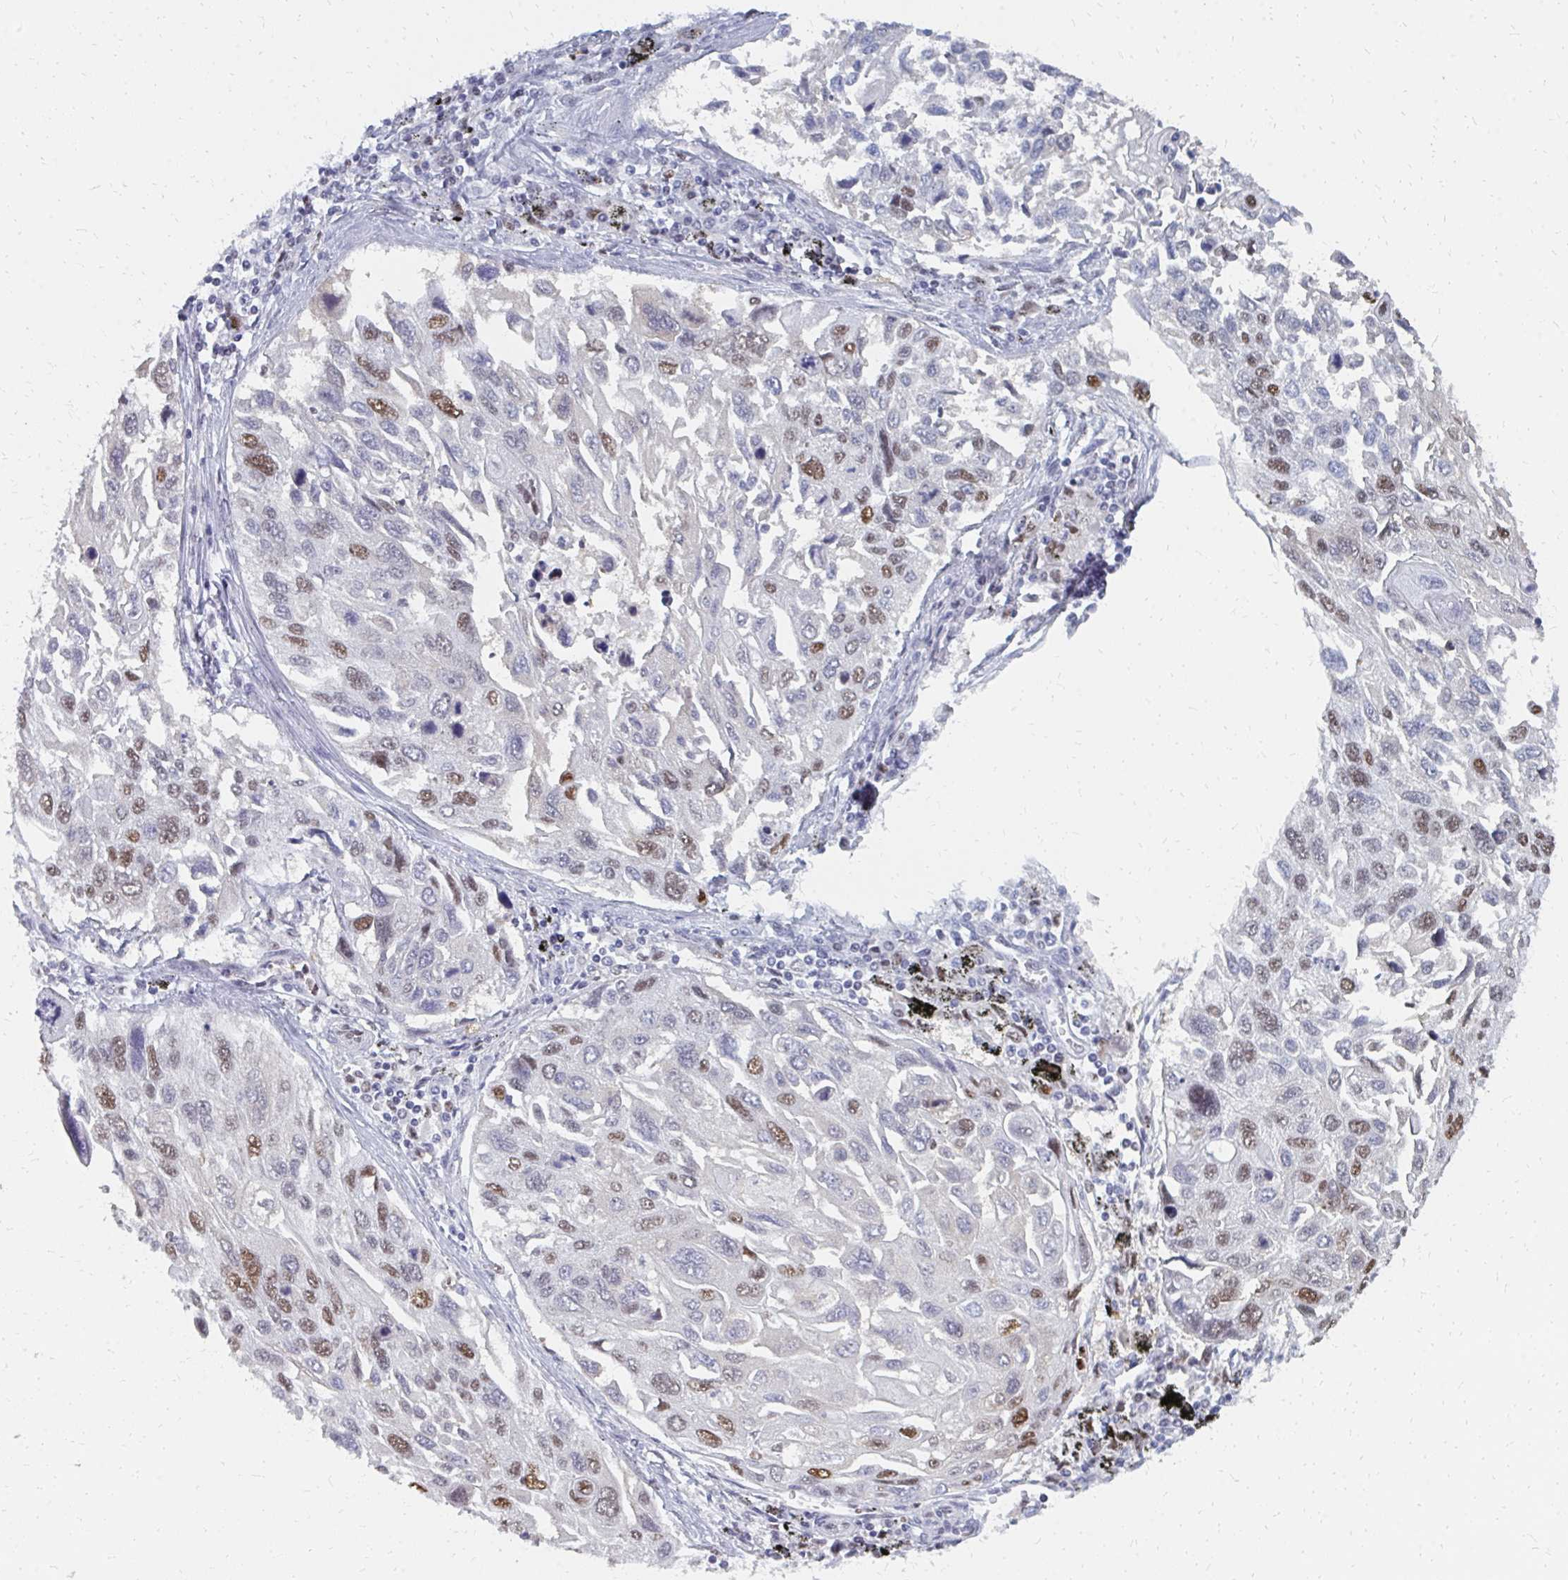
{"staining": {"intensity": "moderate", "quantity": "25%-75%", "location": "nuclear"}, "tissue": "lung cancer", "cell_type": "Tumor cells", "image_type": "cancer", "snomed": [{"axis": "morphology", "description": "Squamous cell carcinoma, NOS"}, {"axis": "topography", "description": "Lung"}], "caption": "Human lung cancer (squamous cell carcinoma) stained with a protein marker reveals moderate staining in tumor cells.", "gene": "PLK3", "patient": {"sex": "male", "age": 62}}